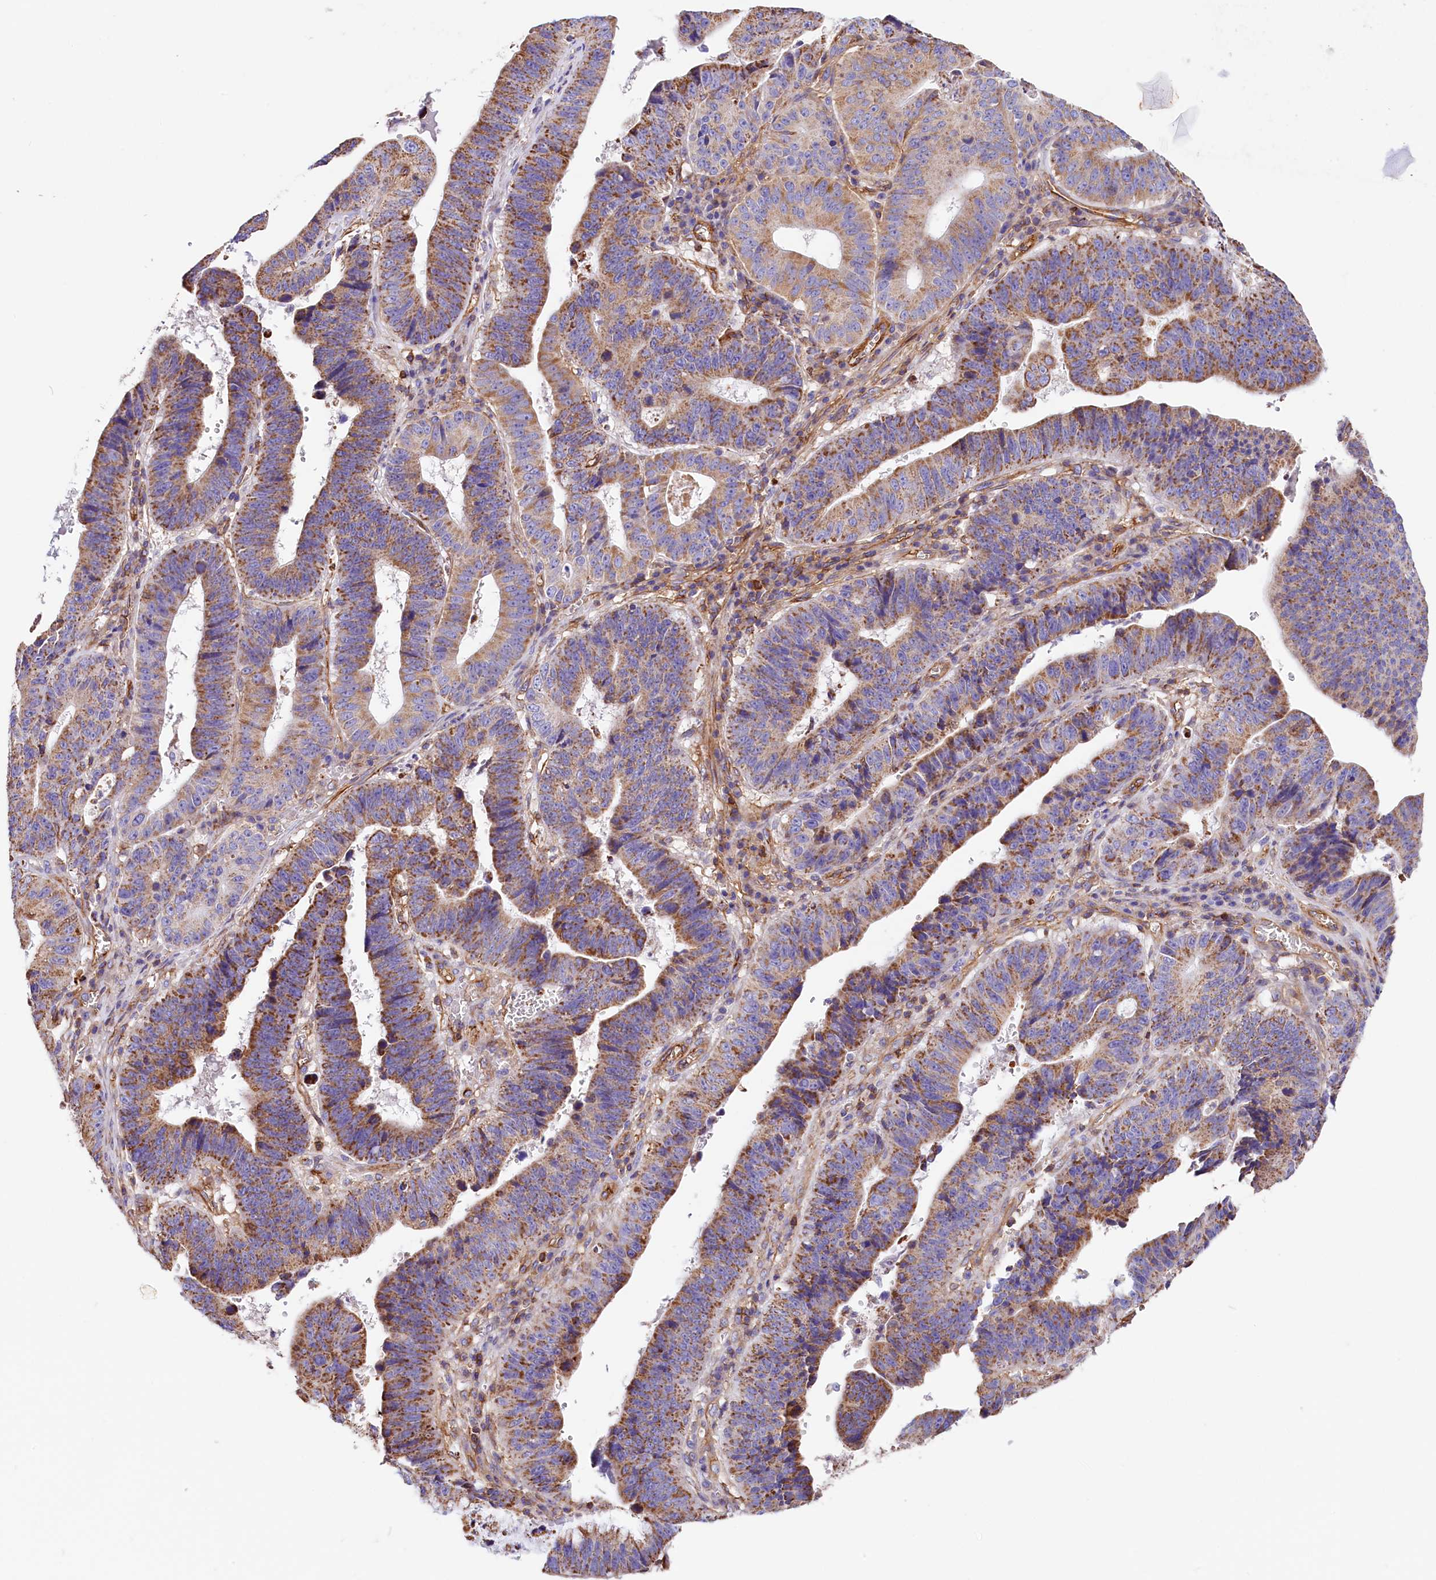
{"staining": {"intensity": "moderate", "quantity": ">75%", "location": "cytoplasmic/membranous"}, "tissue": "stomach cancer", "cell_type": "Tumor cells", "image_type": "cancer", "snomed": [{"axis": "morphology", "description": "Adenocarcinoma, NOS"}, {"axis": "topography", "description": "Stomach"}], "caption": "Immunohistochemistry (IHC) image of human stomach adenocarcinoma stained for a protein (brown), which exhibits medium levels of moderate cytoplasmic/membranous expression in about >75% of tumor cells.", "gene": "ATP2B4", "patient": {"sex": "male", "age": 59}}